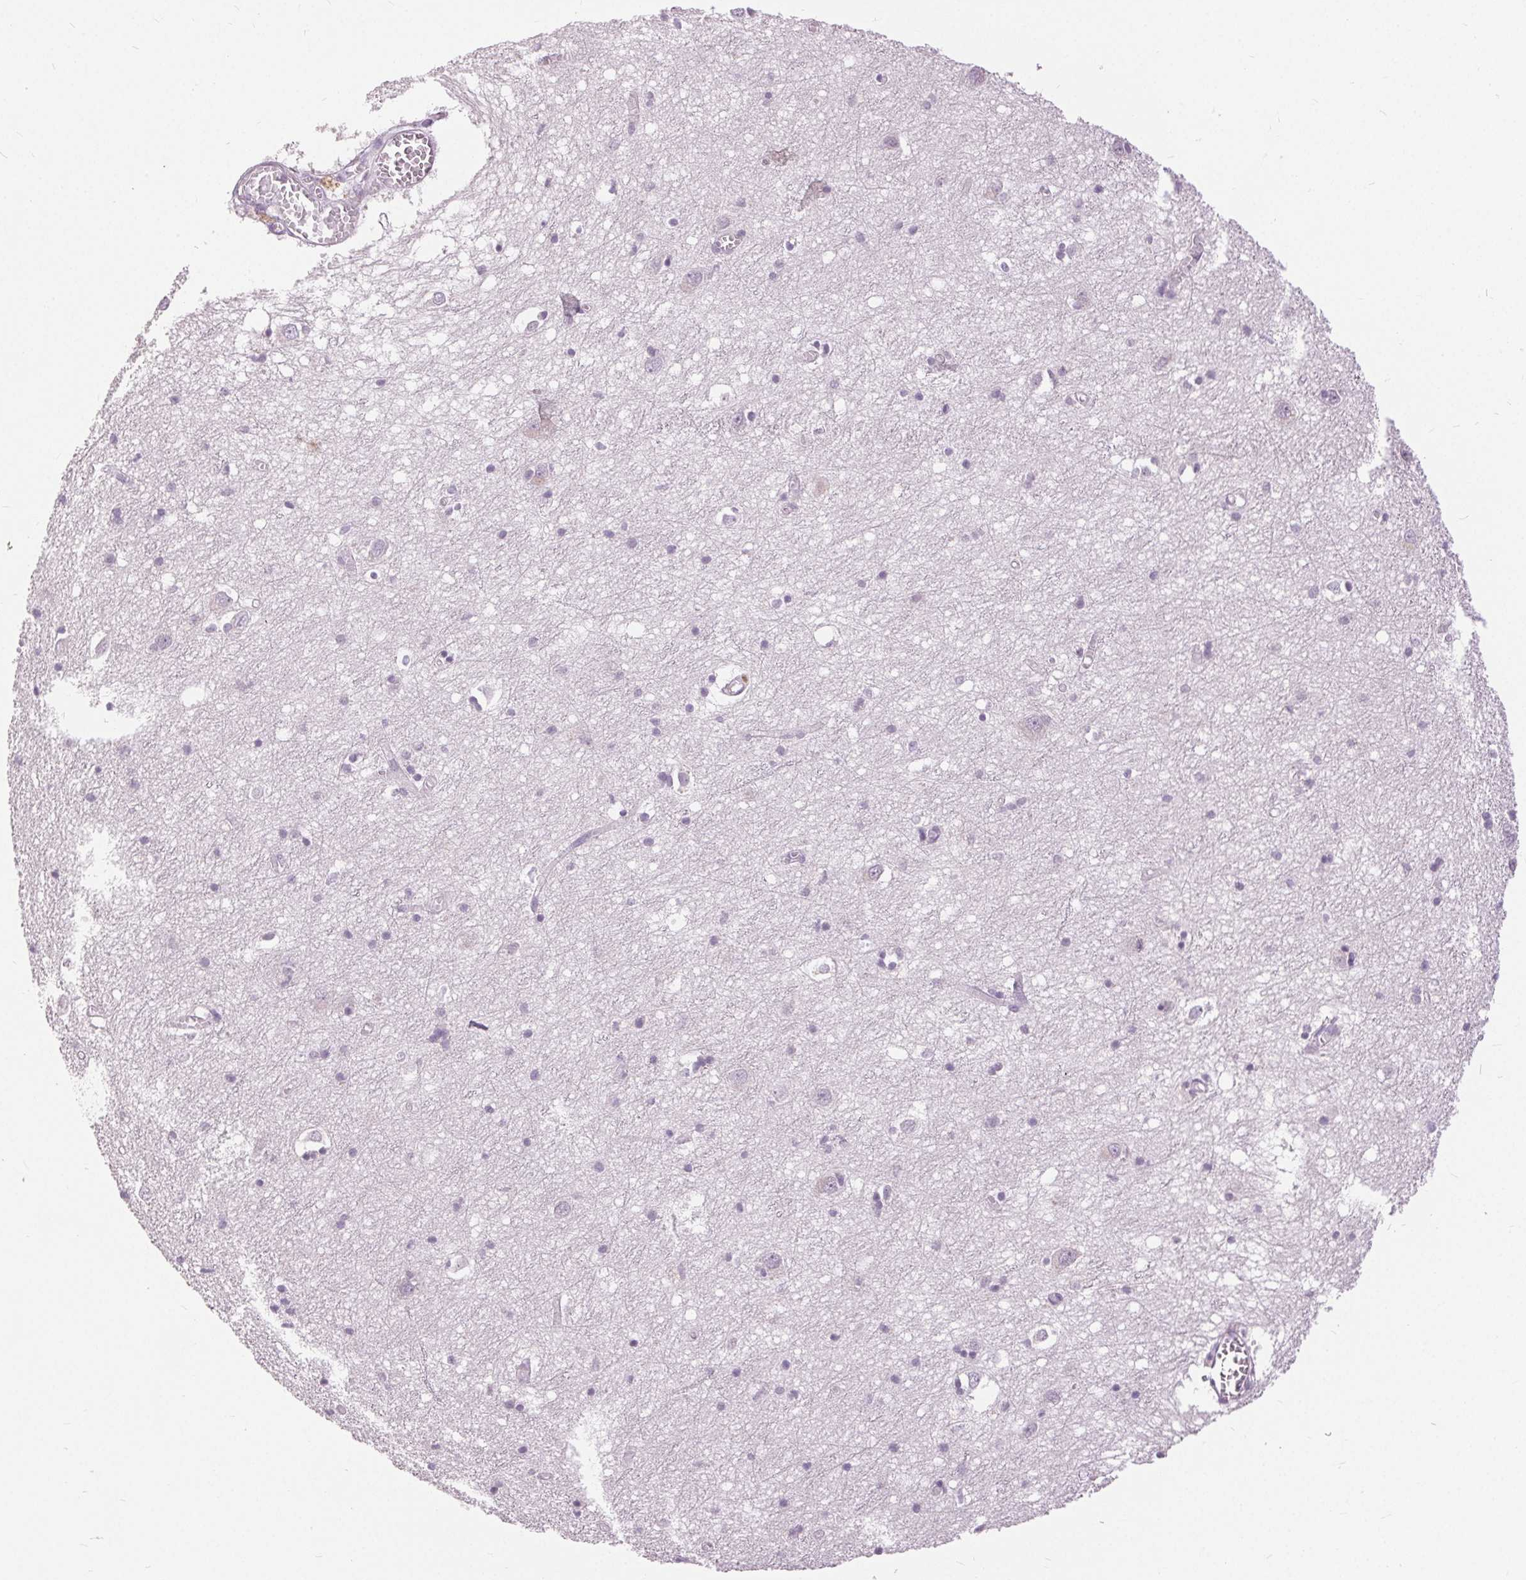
{"staining": {"intensity": "negative", "quantity": "none", "location": "none"}, "tissue": "cerebral cortex", "cell_type": "Endothelial cells", "image_type": "normal", "snomed": [{"axis": "morphology", "description": "Normal tissue, NOS"}, {"axis": "topography", "description": "Cerebral cortex"}], "caption": "There is no significant positivity in endothelial cells of cerebral cortex.", "gene": "DSG3", "patient": {"sex": "male", "age": 70}}